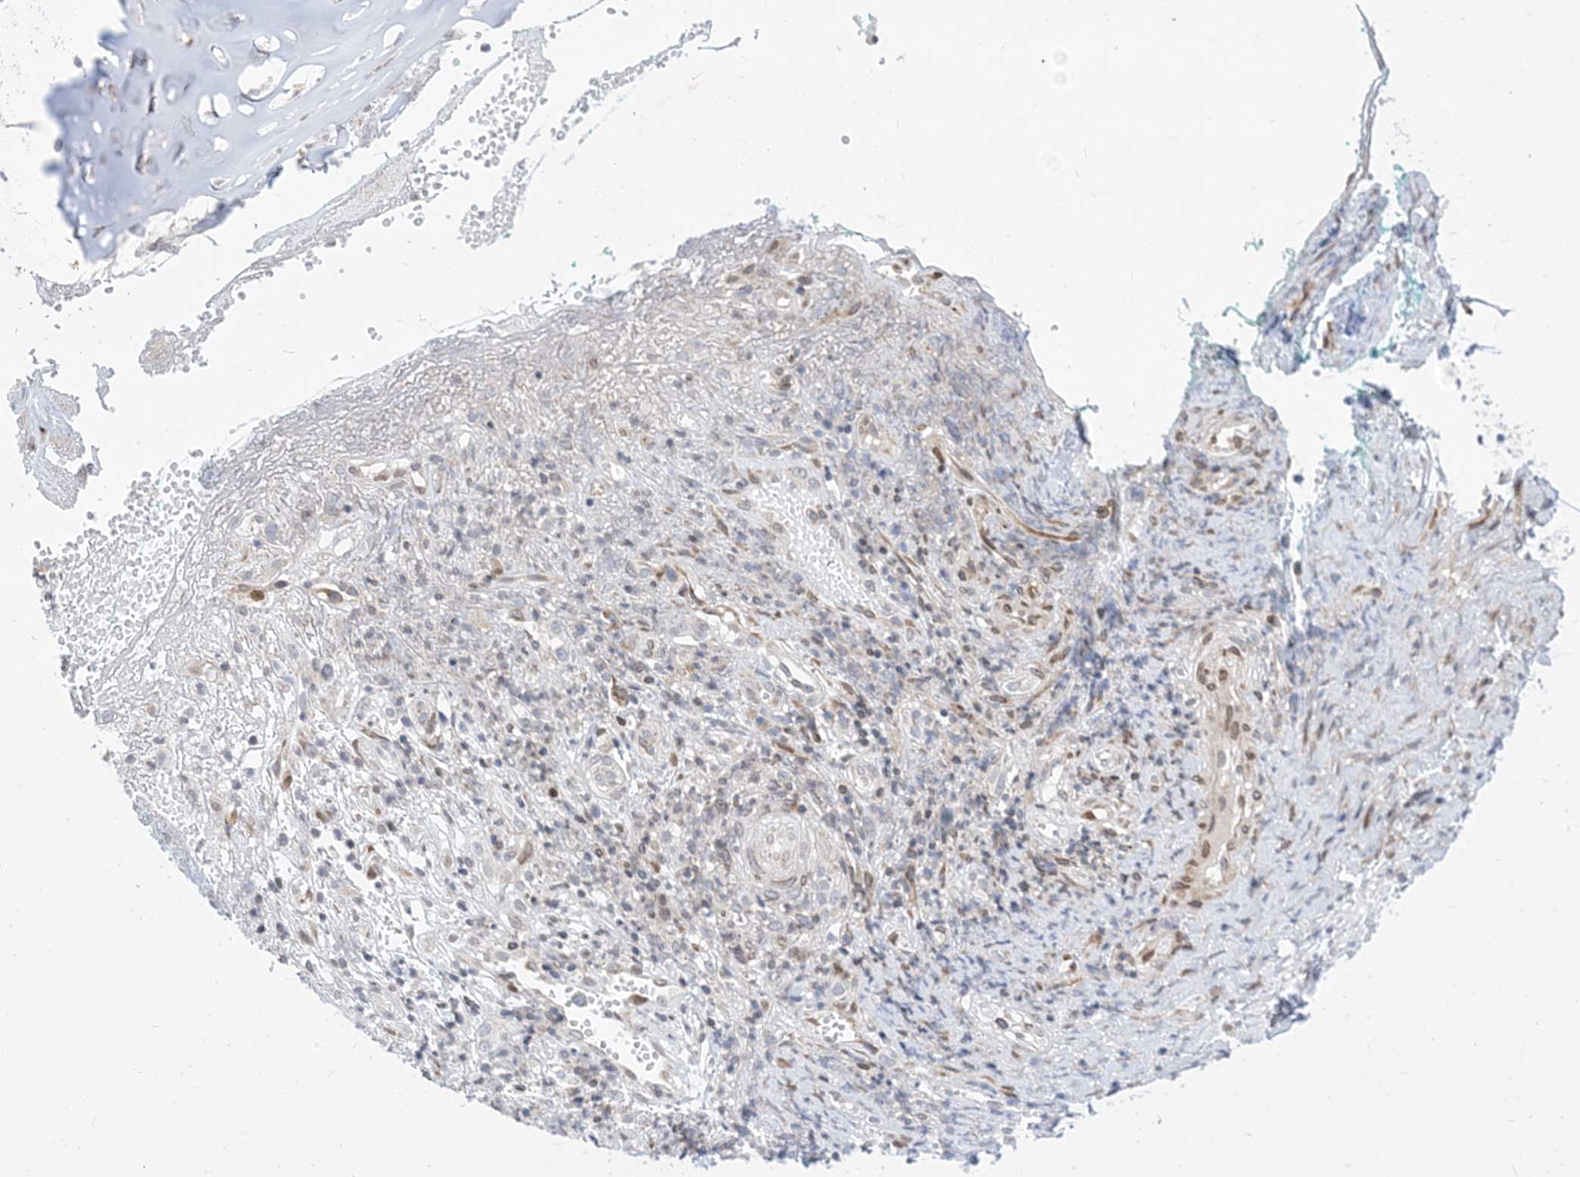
{"staining": {"intensity": "negative", "quantity": "none", "location": "none"}, "tissue": "adipose tissue", "cell_type": "Adipocytes", "image_type": "normal", "snomed": [{"axis": "morphology", "description": "Normal tissue, NOS"}, {"axis": "morphology", "description": "Basal cell carcinoma"}, {"axis": "topography", "description": "Cartilage tissue"}, {"axis": "topography", "description": "Nasopharynx"}, {"axis": "topography", "description": "Oral tissue"}], "caption": "Image shows no significant protein positivity in adipocytes of normal adipose tissue. (Immunohistochemistry, brightfield microscopy, high magnification).", "gene": "TYSND1", "patient": {"sex": "female", "age": 77}}